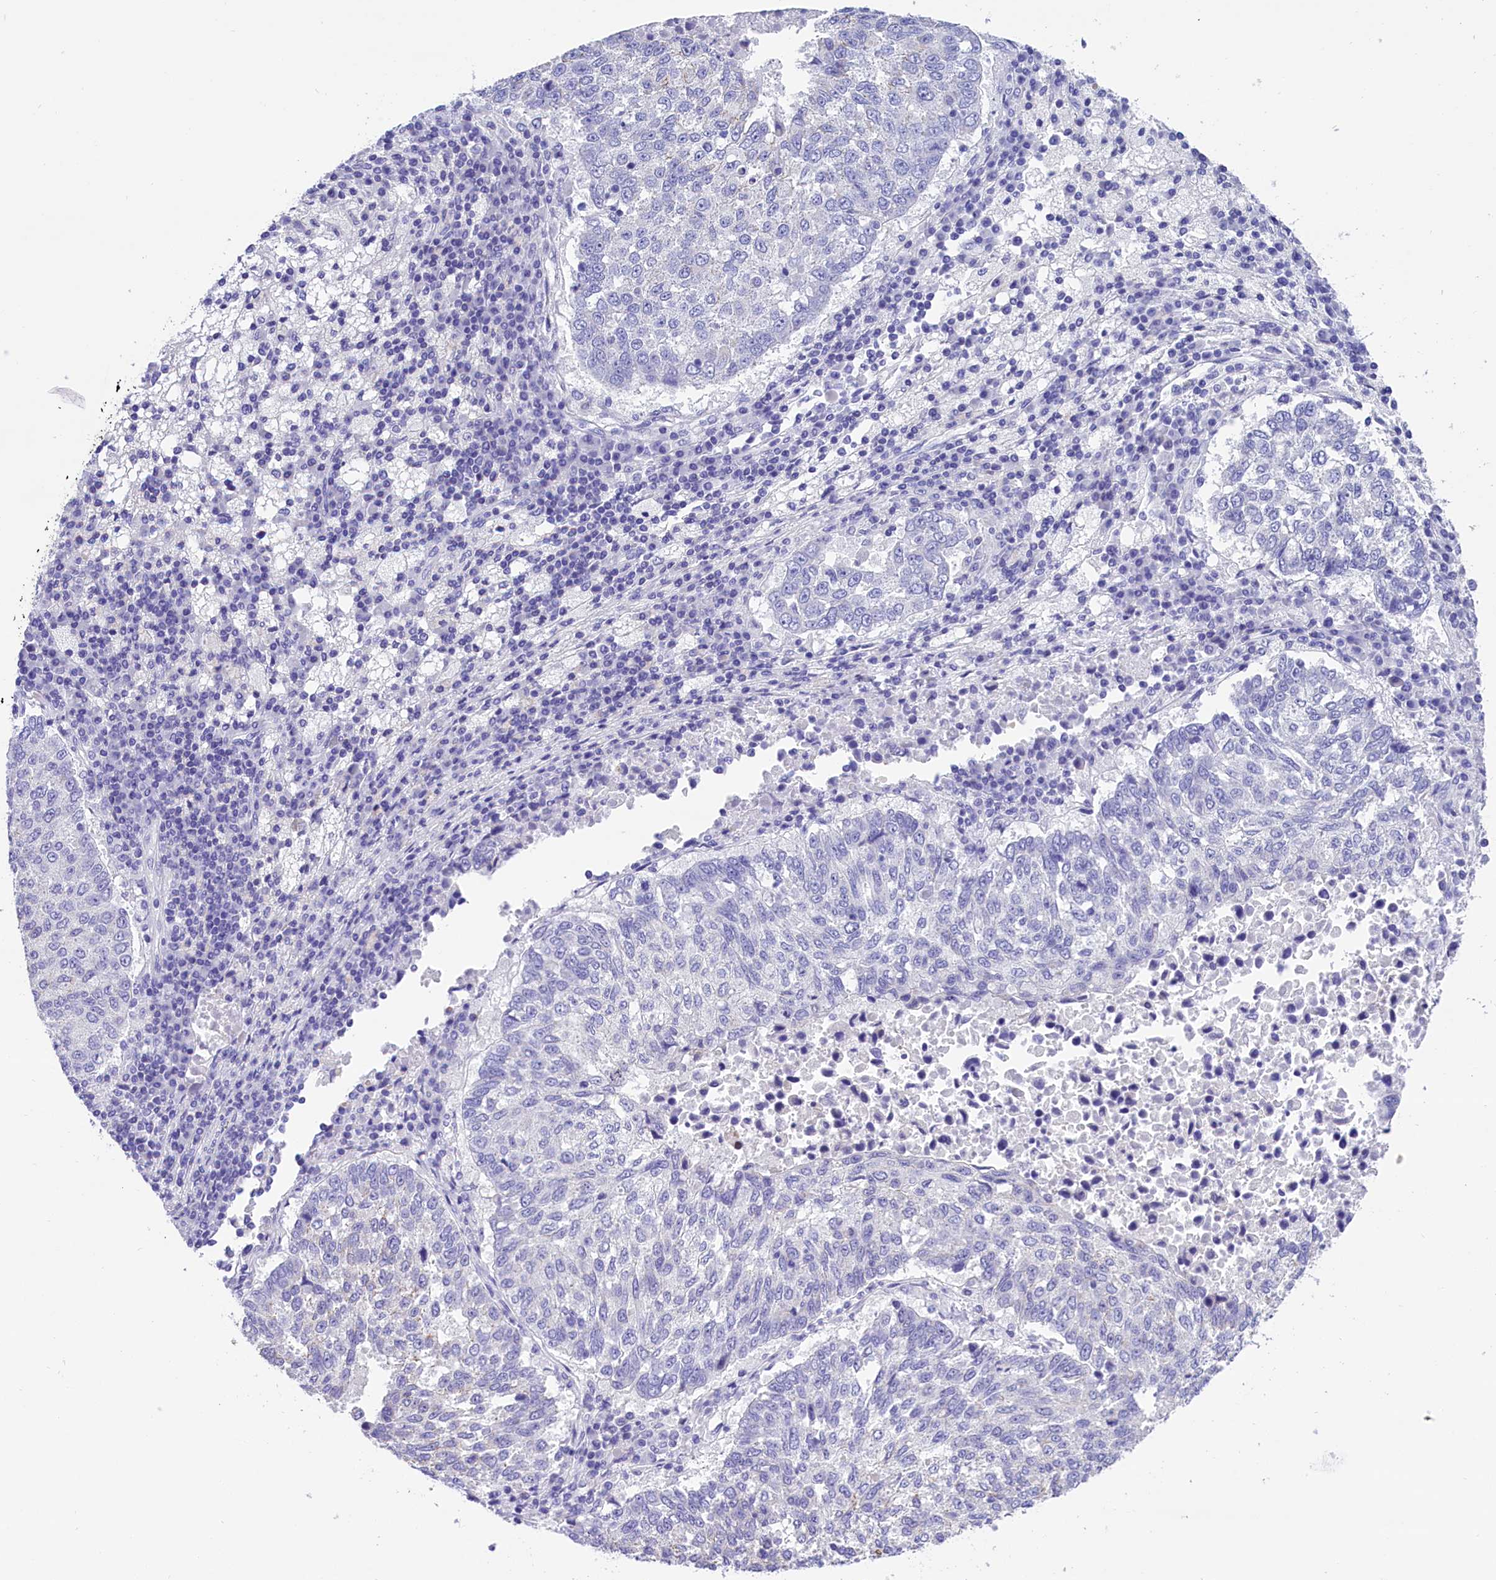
{"staining": {"intensity": "negative", "quantity": "none", "location": "none"}, "tissue": "lung cancer", "cell_type": "Tumor cells", "image_type": "cancer", "snomed": [{"axis": "morphology", "description": "Squamous cell carcinoma, NOS"}, {"axis": "topography", "description": "Lung"}], "caption": "IHC histopathology image of lung squamous cell carcinoma stained for a protein (brown), which demonstrates no staining in tumor cells.", "gene": "ABAT", "patient": {"sex": "male", "age": 73}}